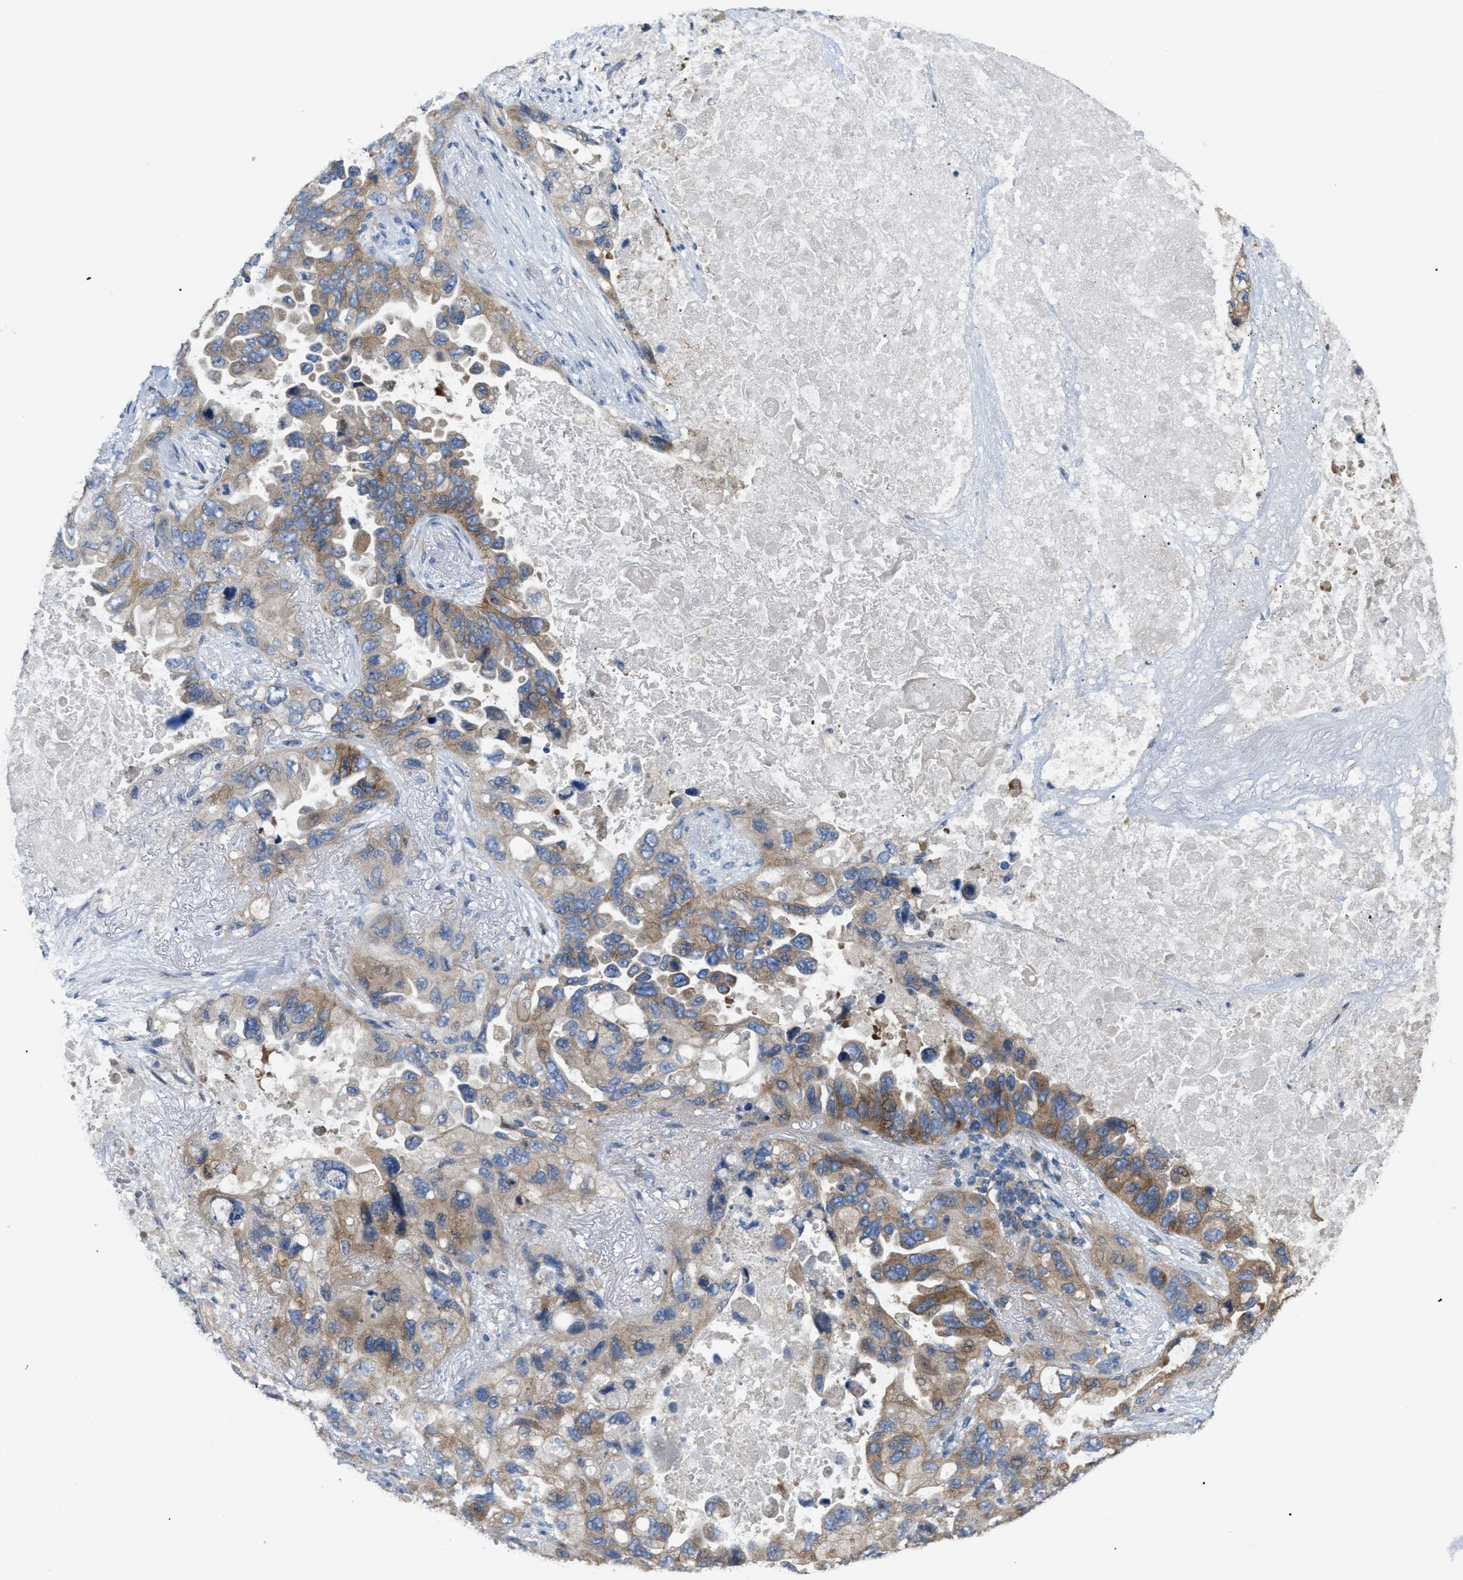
{"staining": {"intensity": "moderate", "quantity": ">75%", "location": "cytoplasmic/membranous"}, "tissue": "lung cancer", "cell_type": "Tumor cells", "image_type": "cancer", "snomed": [{"axis": "morphology", "description": "Squamous cell carcinoma, NOS"}, {"axis": "topography", "description": "Lung"}], "caption": "An image showing moderate cytoplasmic/membranous expression in about >75% of tumor cells in lung squamous cell carcinoma, as visualized by brown immunohistochemical staining.", "gene": "DHX58", "patient": {"sex": "female", "age": 73}}